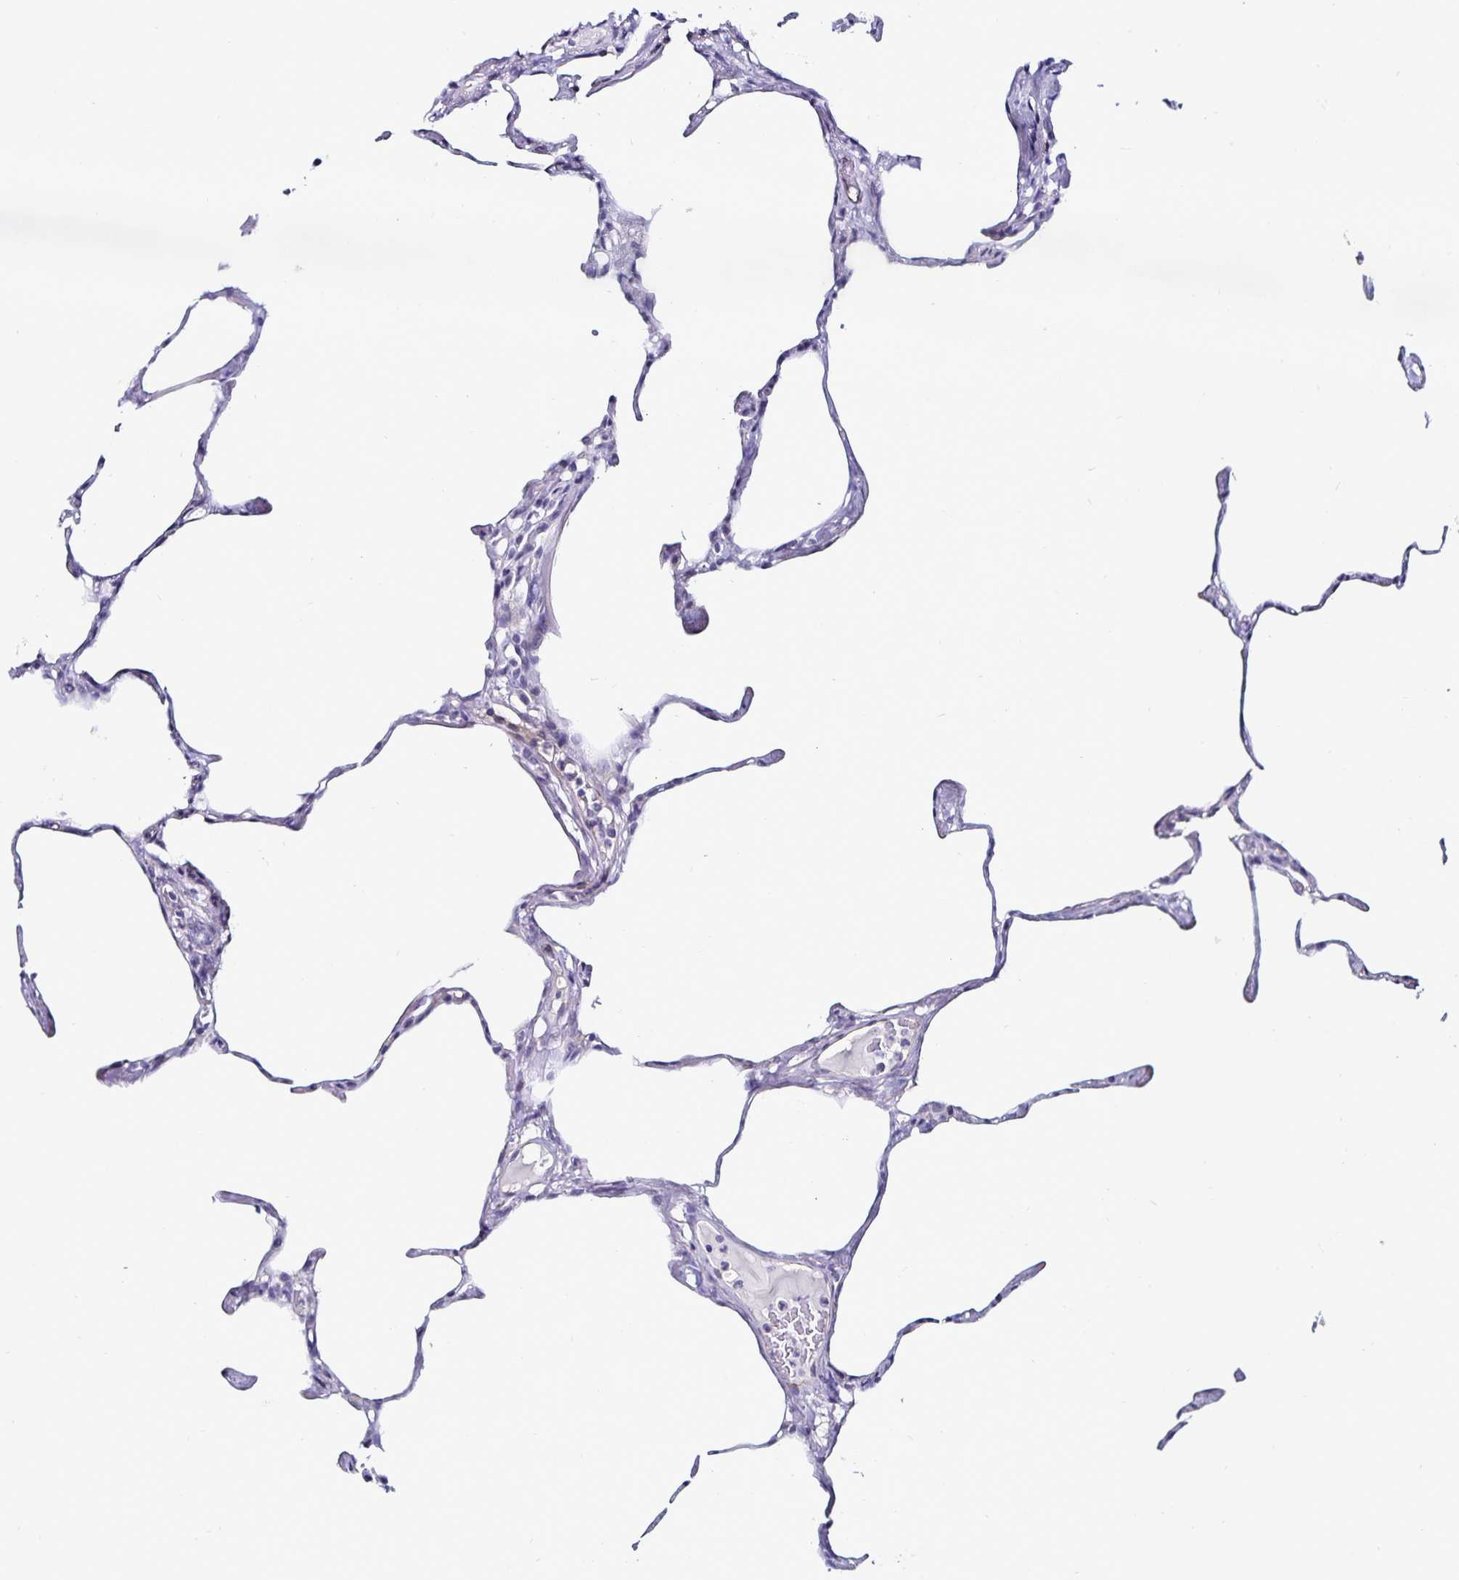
{"staining": {"intensity": "negative", "quantity": "none", "location": "none"}, "tissue": "lung", "cell_type": "Alveolar cells", "image_type": "normal", "snomed": [{"axis": "morphology", "description": "Normal tissue, NOS"}, {"axis": "topography", "description": "Lung"}], "caption": "A high-resolution image shows immunohistochemistry (IHC) staining of unremarkable lung, which demonstrates no significant expression in alveolar cells.", "gene": "TSPAN7", "patient": {"sex": "male", "age": 65}}